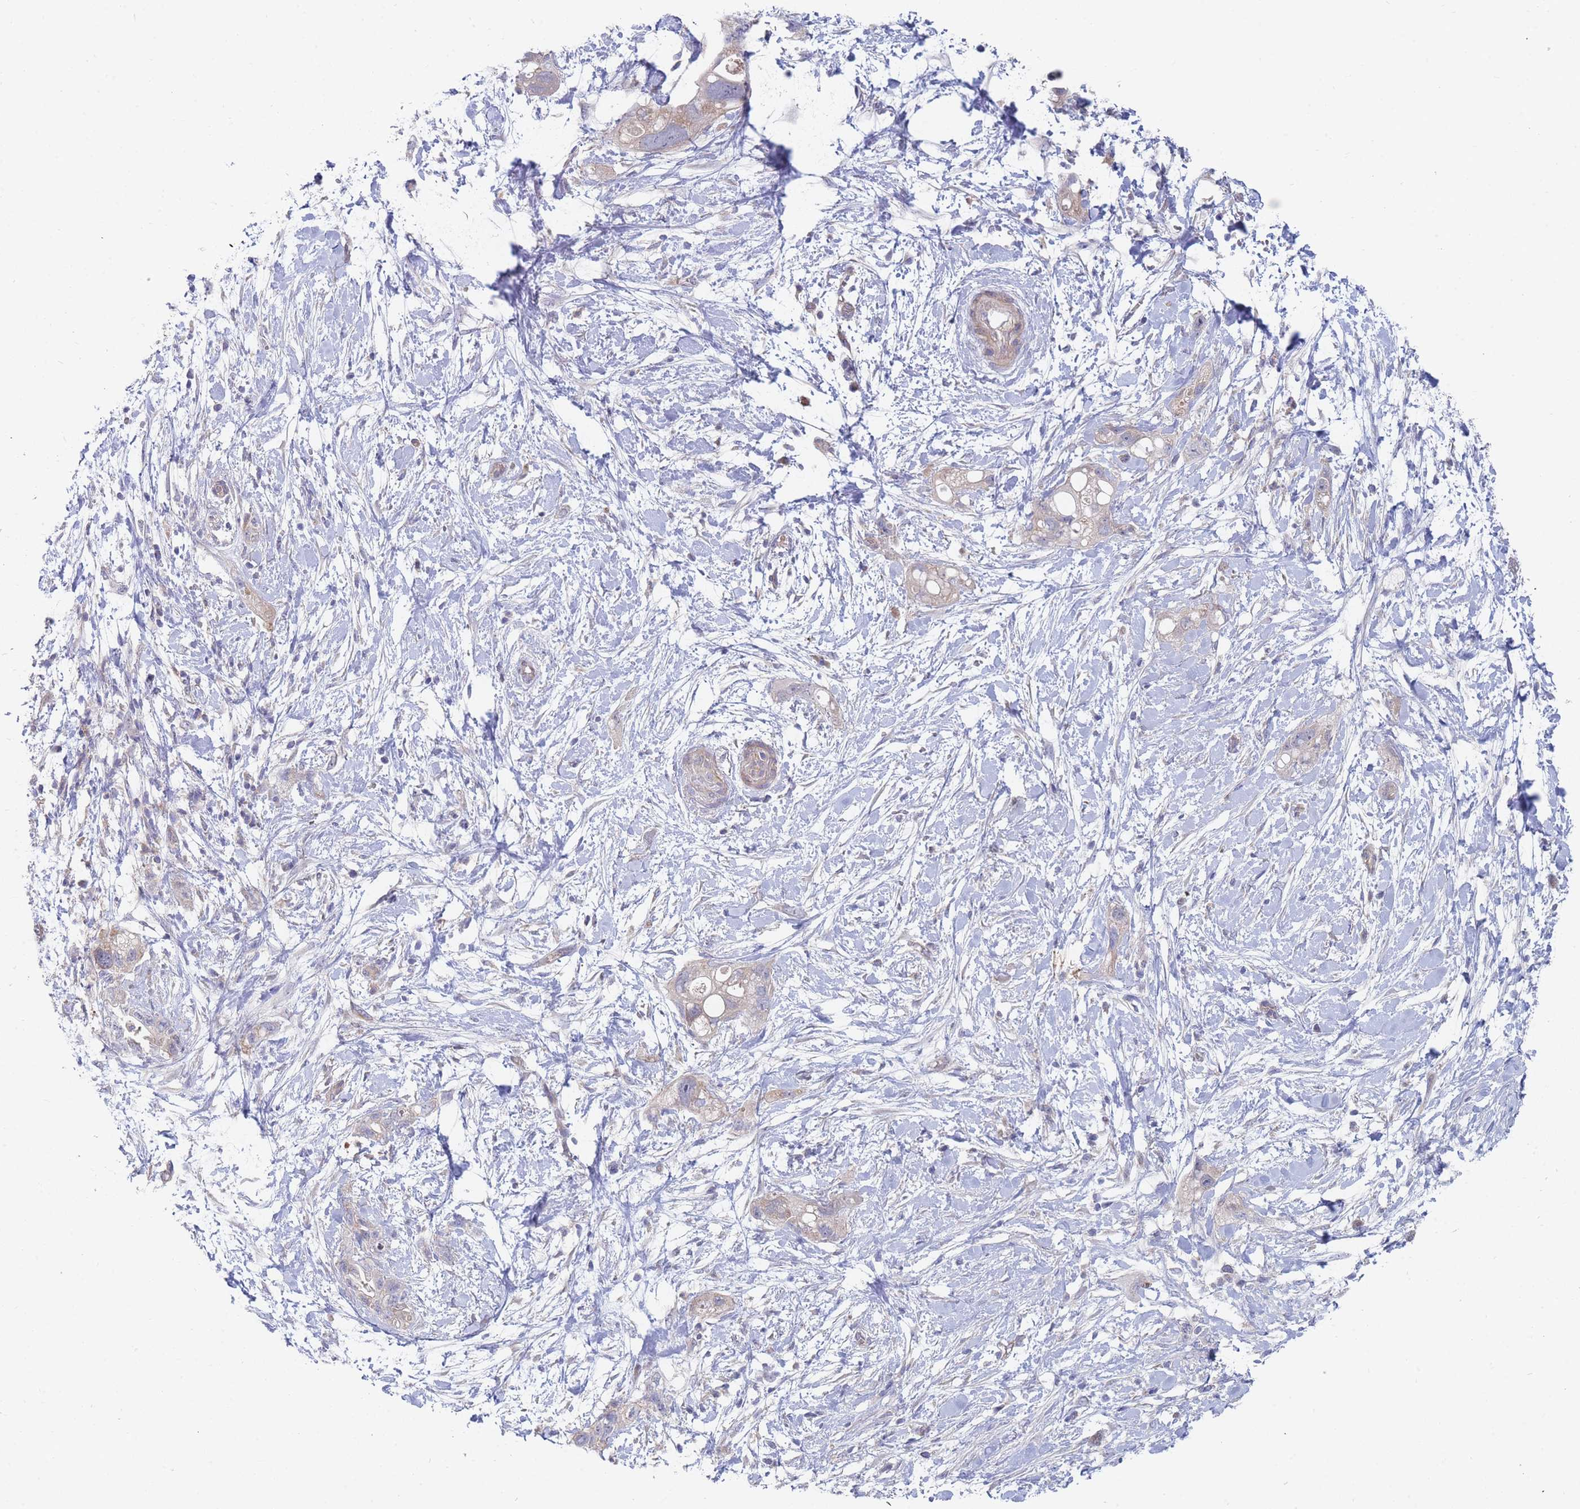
{"staining": {"intensity": "weak", "quantity": "<25%", "location": "cytoplasmic/membranous"}, "tissue": "pancreatic cancer", "cell_type": "Tumor cells", "image_type": "cancer", "snomed": [{"axis": "morphology", "description": "Adenocarcinoma, NOS"}, {"axis": "topography", "description": "Pancreas"}], "caption": "There is no significant staining in tumor cells of pancreatic cancer.", "gene": "NUB1", "patient": {"sex": "female", "age": 72}}